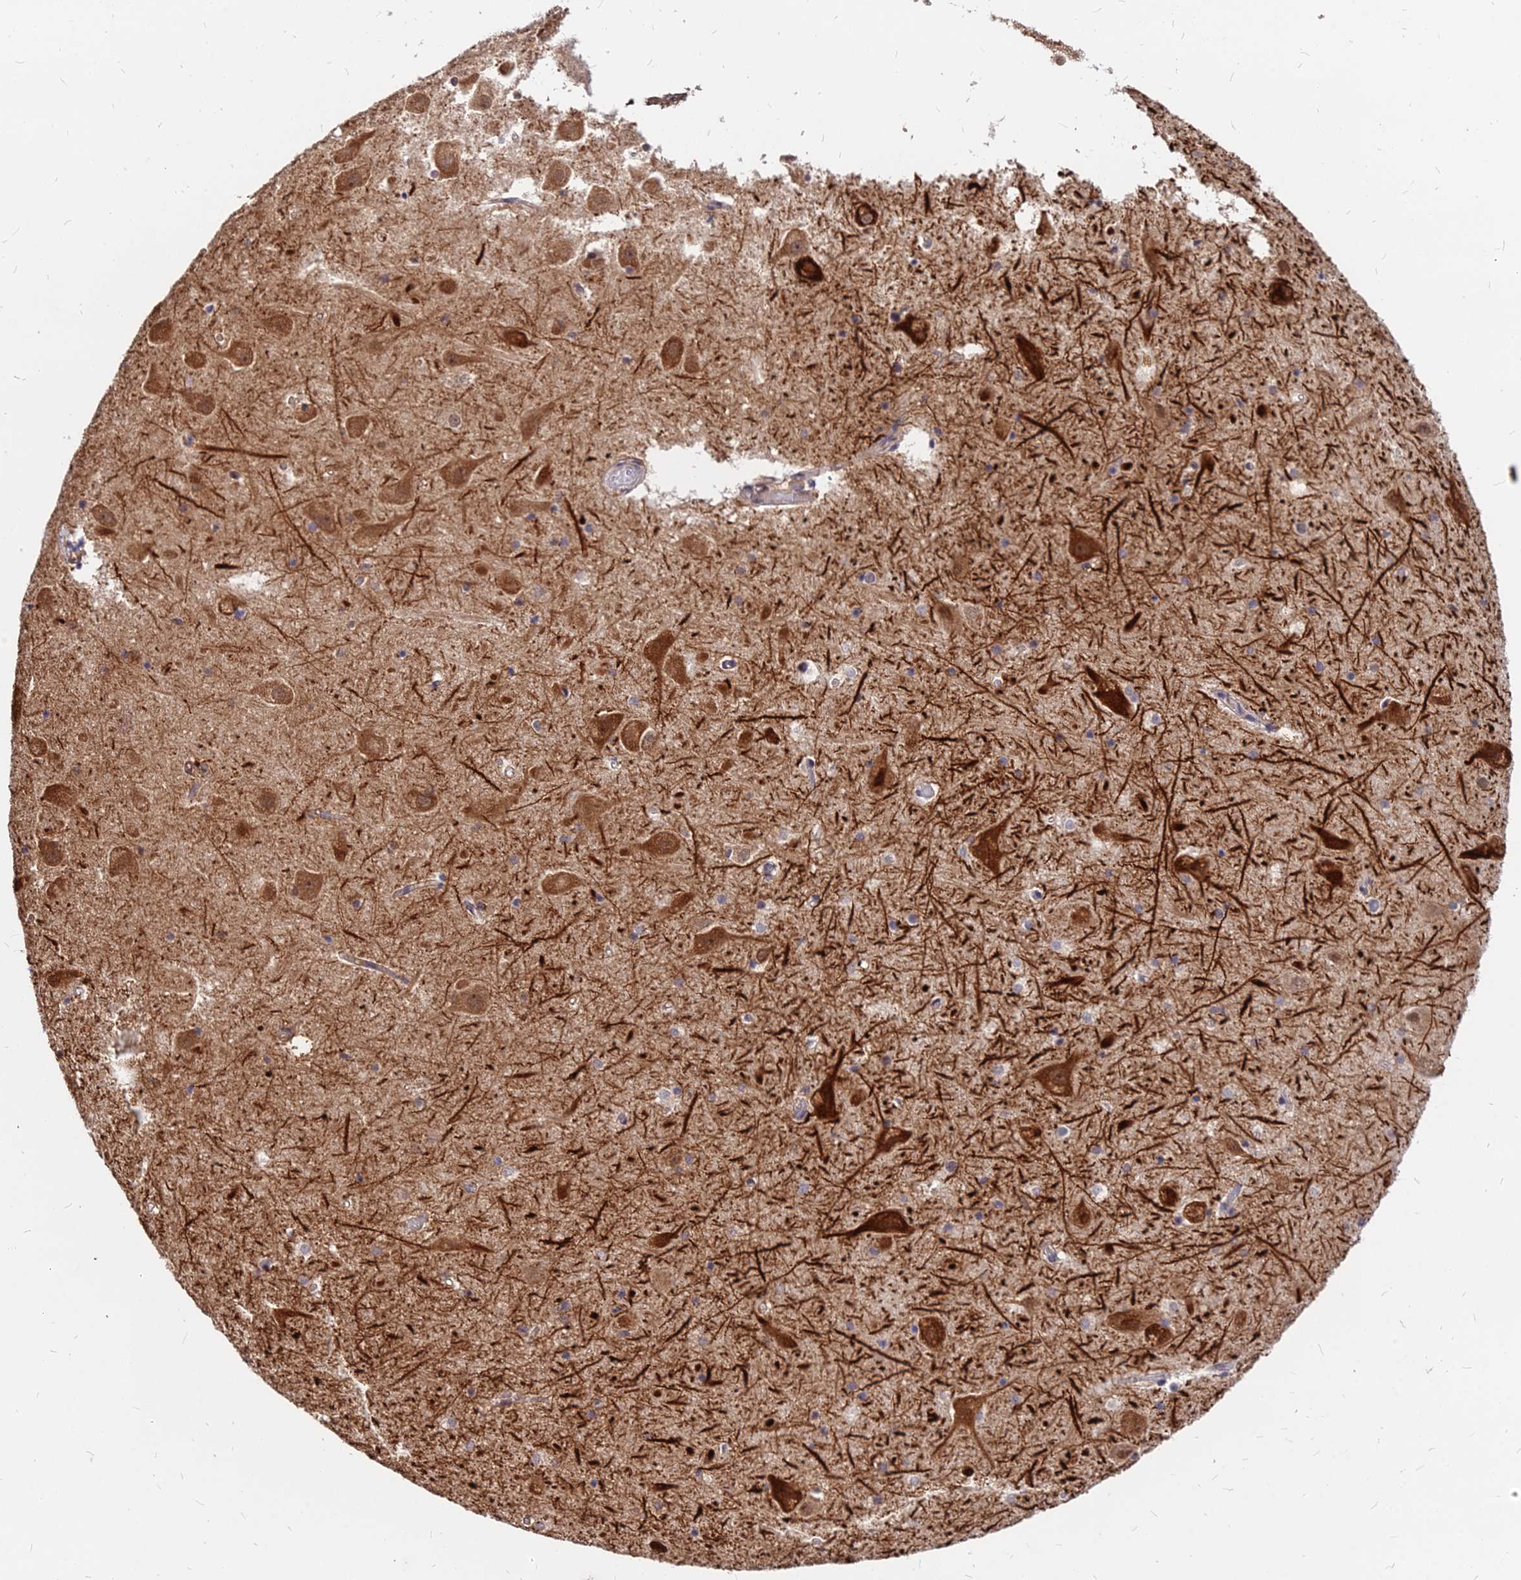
{"staining": {"intensity": "weak", "quantity": "<25%", "location": "cytoplasmic/membranous"}, "tissue": "hippocampus", "cell_type": "Glial cells", "image_type": "normal", "snomed": [{"axis": "morphology", "description": "Normal tissue, NOS"}, {"axis": "topography", "description": "Hippocampus"}], "caption": "Immunohistochemistry (IHC) histopathology image of unremarkable human hippocampus stained for a protein (brown), which exhibits no expression in glial cells. (DAB immunohistochemistry (IHC) visualized using brightfield microscopy, high magnification).", "gene": "C11orf68", "patient": {"sex": "female", "age": 52}}